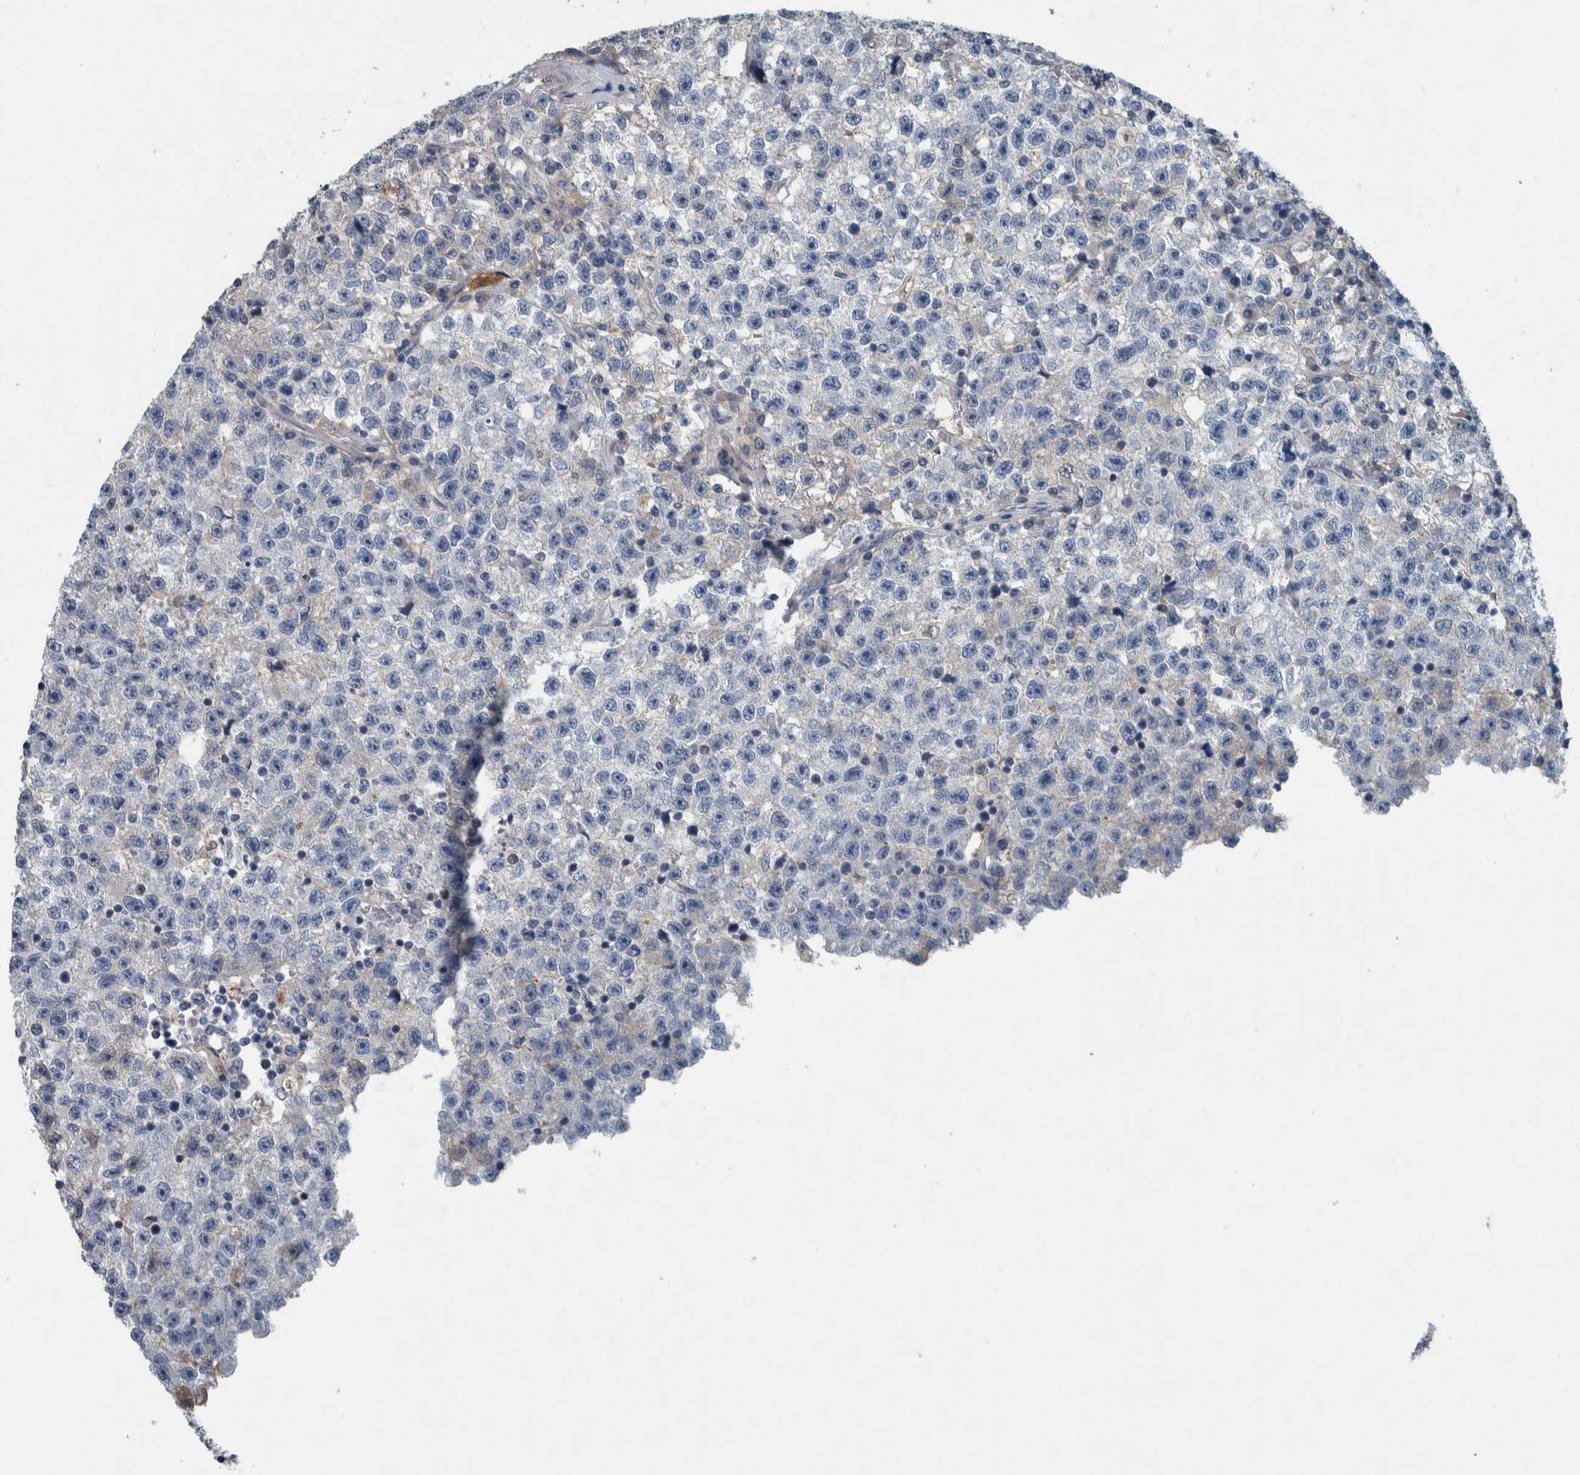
{"staining": {"intensity": "negative", "quantity": "none", "location": "none"}, "tissue": "testis cancer", "cell_type": "Tumor cells", "image_type": "cancer", "snomed": [{"axis": "morphology", "description": "Seminoma, NOS"}, {"axis": "topography", "description": "Testis"}], "caption": "Immunohistochemistry histopathology image of seminoma (testis) stained for a protein (brown), which displays no staining in tumor cells.", "gene": "SERPINC1", "patient": {"sex": "male", "age": 22}}